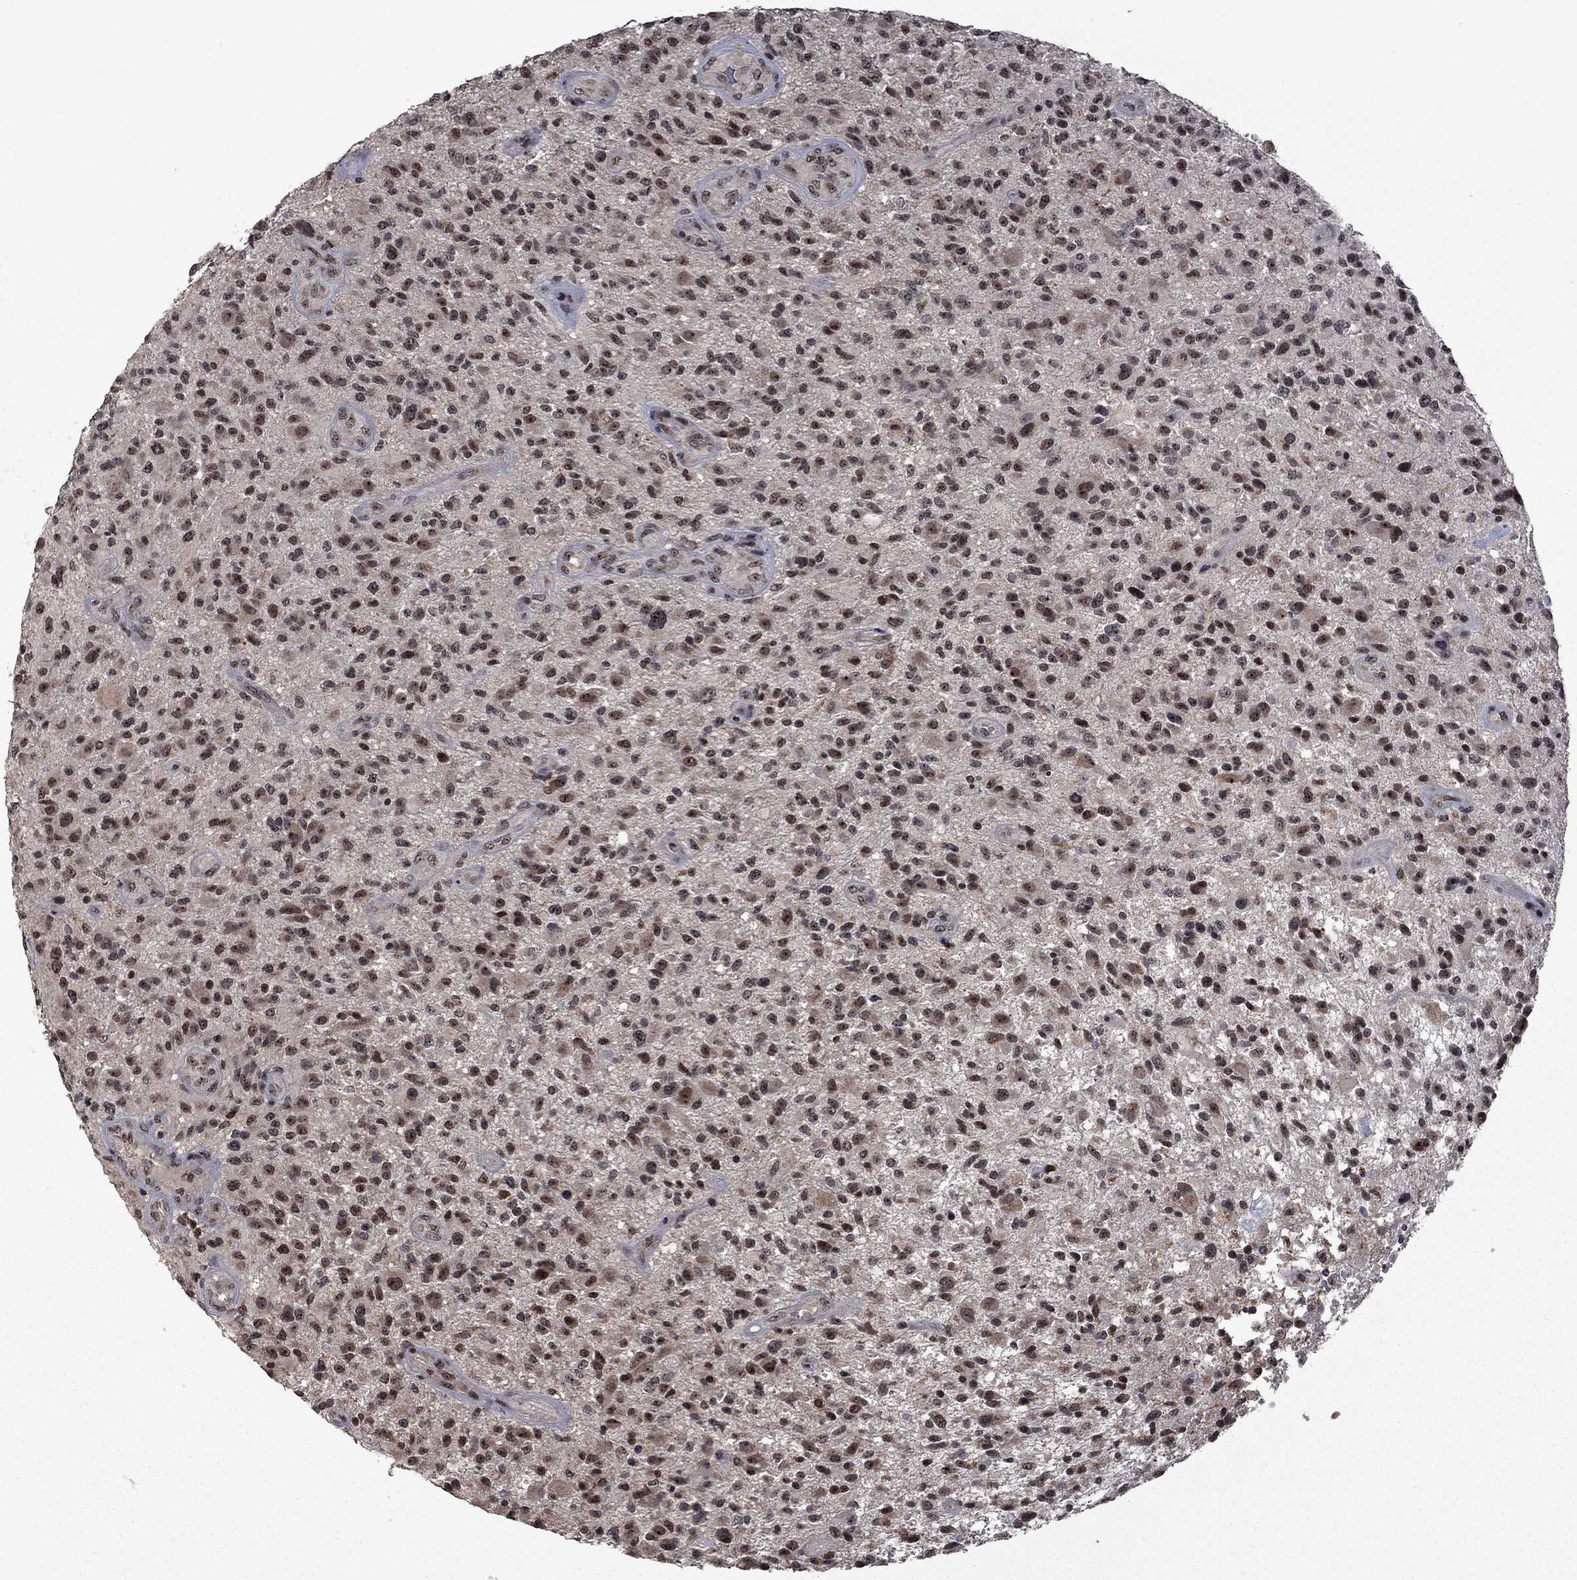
{"staining": {"intensity": "moderate", "quantity": ">75%", "location": "nuclear"}, "tissue": "glioma", "cell_type": "Tumor cells", "image_type": "cancer", "snomed": [{"axis": "morphology", "description": "Glioma, malignant, High grade"}, {"axis": "topography", "description": "Brain"}], "caption": "Immunohistochemical staining of malignant glioma (high-grade) demonstrates medium levels of moderate nuclear protein staining in about >75% of tumor cells.", "gene": "FBL", "patient": {"sex": "male", "age": 47}}